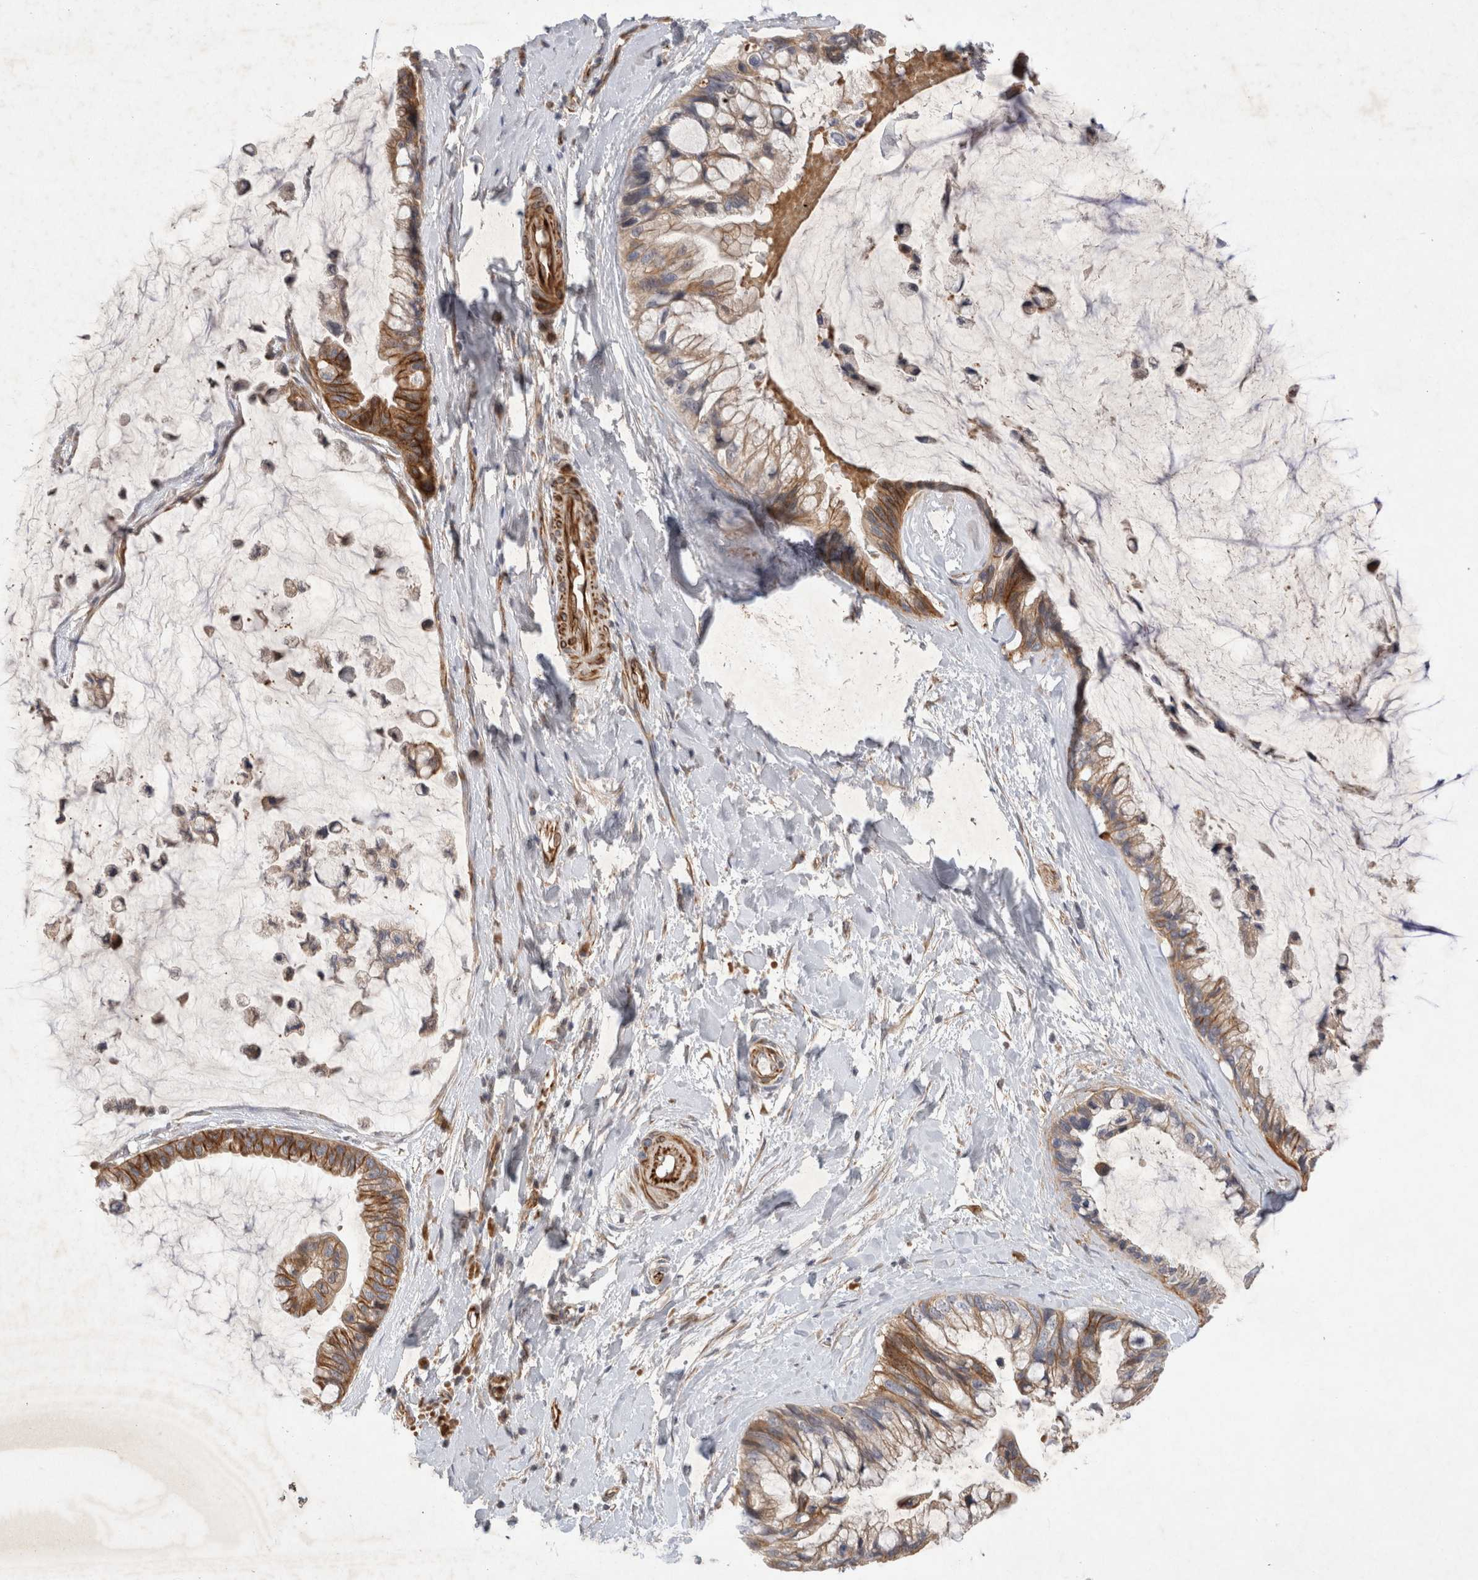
{"staining": {"intensity": "moderate", "quantity": ">75%", "location": "cytoplasmic/membranous"}, "tissue": "ovarian cancer", "cell_type": "Tumor cells", "image_type": "cancer", "snomed": [{"axis": "morphology", "description": "Cystadenocarcinoma, mucinous, NOS"}, {"axis": "topography", "description": "Ovary"}], "caption": "Tumor cells reveal medium levels of moderate cytoplasmic/membranous staining in about >75% of cells in ovarian mucinous cystadenocarcinoma. The protein of interest is stained brown, and the nuclei are stained in blue (DAB (3,3'-diaminobenzidine) IHC with brightfield microscopy, high magnification).", "gene": "NMU", "patient": {"sex": "female", "age": 39}}